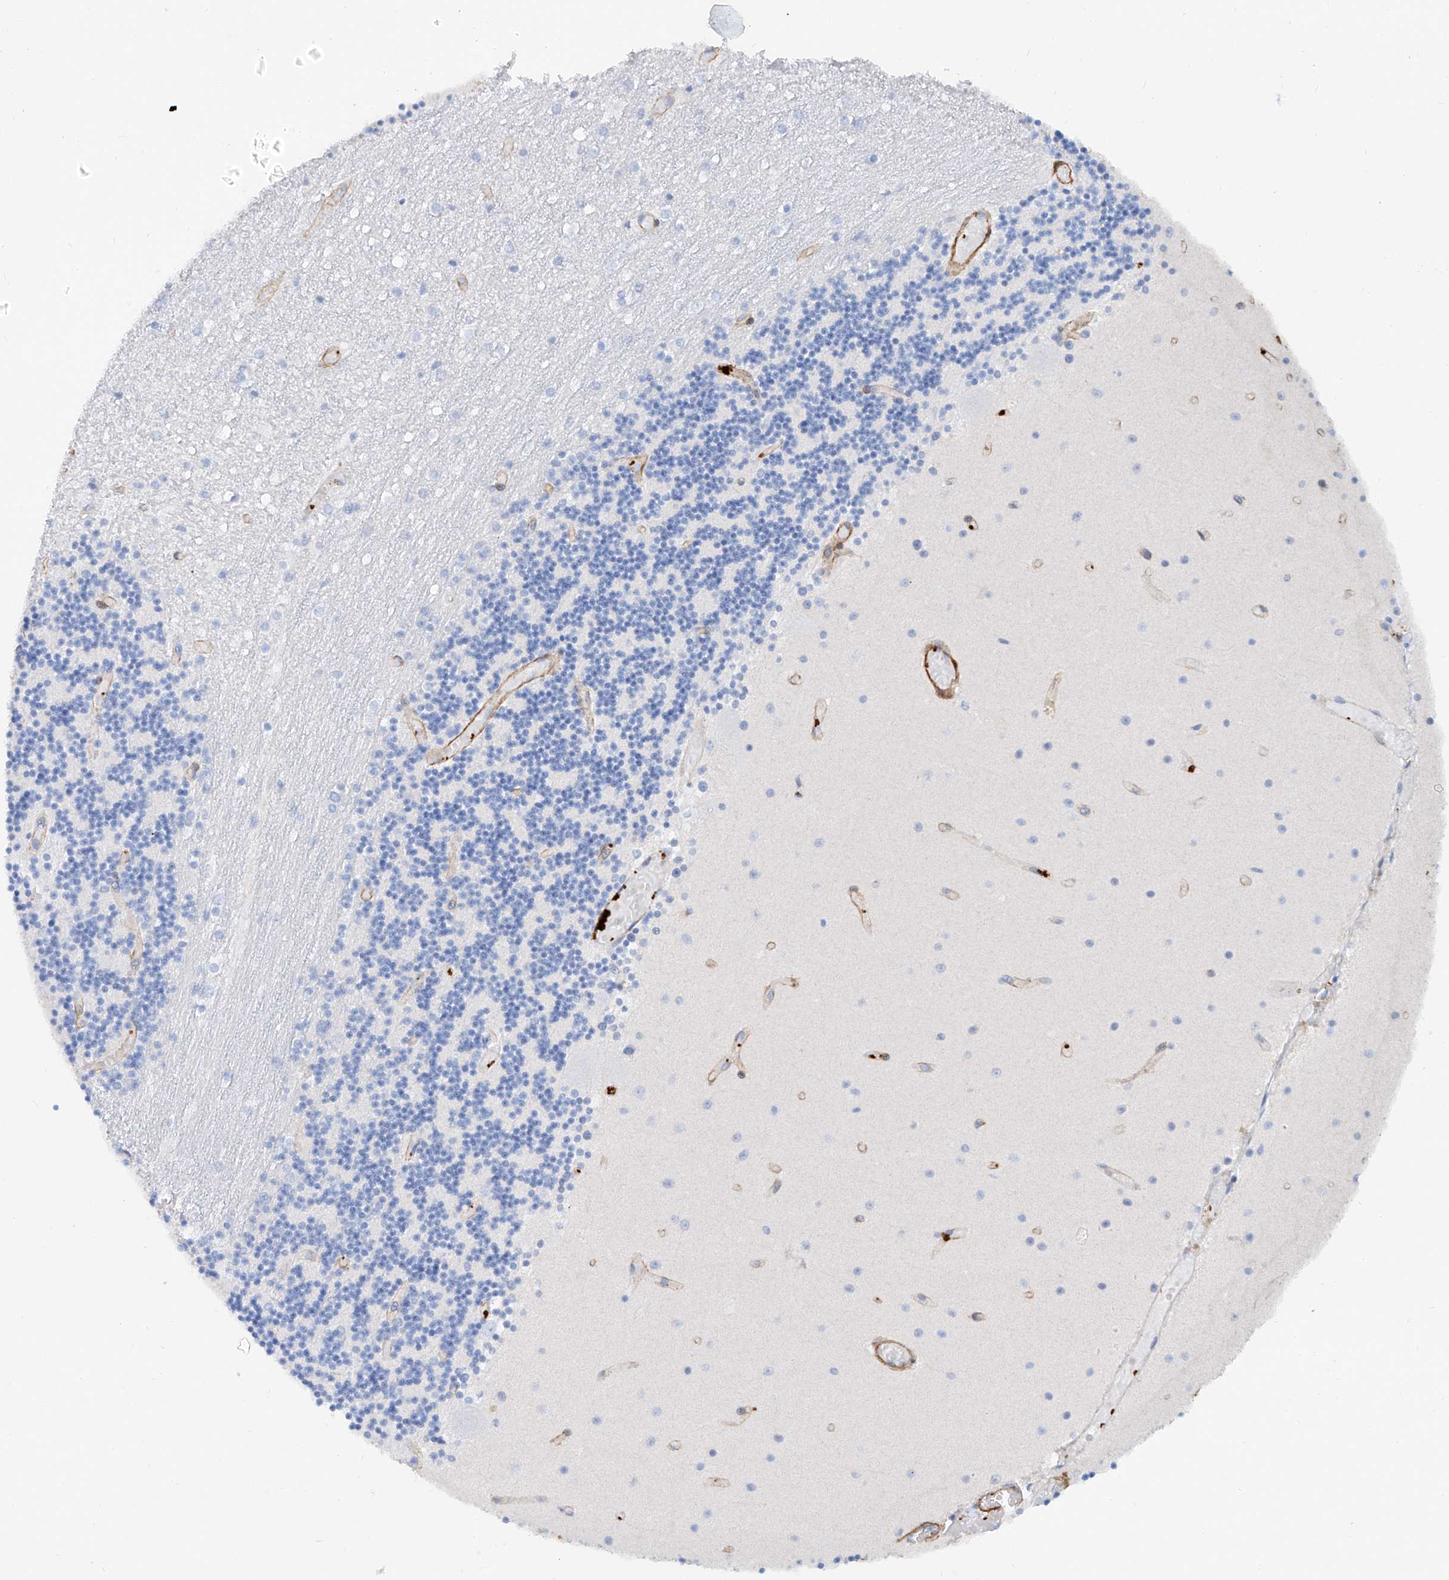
{"staining": {"intensity": "negative", "quantity": "none", "location": "none"}, "tissue": "cerebellum", "cell_type": "Cells in granular layer", "image_type": "normal", "snomed": [{"axis": "morphology", "description": "Normal tissue, NOS"}, {"axis": "topography", "description": "Cerebellum"}], "caption": "An IHC photomicrograph of benign cerebellum is shown. There is no staining in cells in granular layer of cerebellum.", "gene": "TAS2R60", "patient": {"sex": "female", "age": 28}}